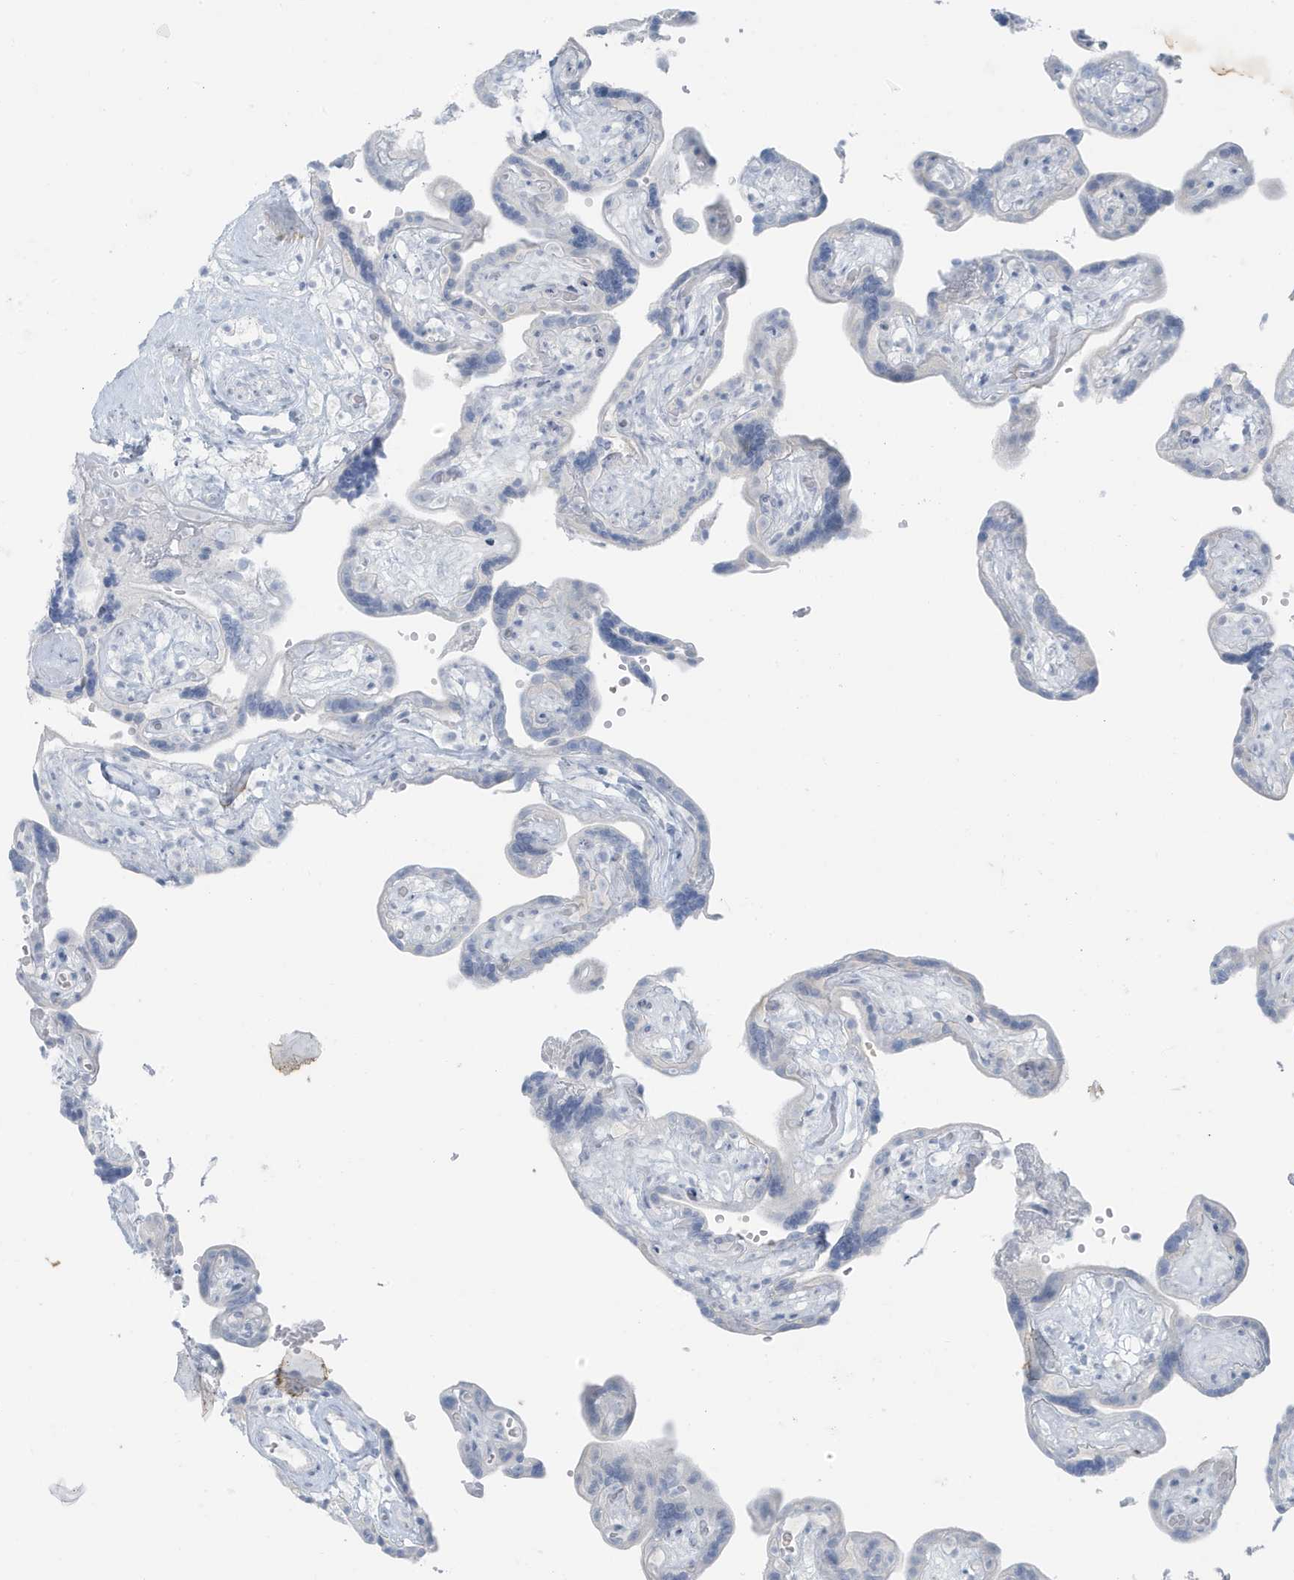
{"staining": {"intensity": "negative", "quantity": "none", "location": "none"}, "tissue": "placenta", "cell_type": "Decidual cells", "image_type": "normal", "snomed": [{"axis": "morphology", "description": "Normal tissue, NOS"}, {"axis": "topography", "description": "Placenta"}], "caption": "Placenta was stained to show a protein in brown. There is no significant positivity in decidual cells. (DAB (3,3'-diaminobenzidine) immunohistochemistry (IHC) with hematoxylin counter stain).", "gene": "ZFP64", "patient": {"sex": "female", "age": 30}}